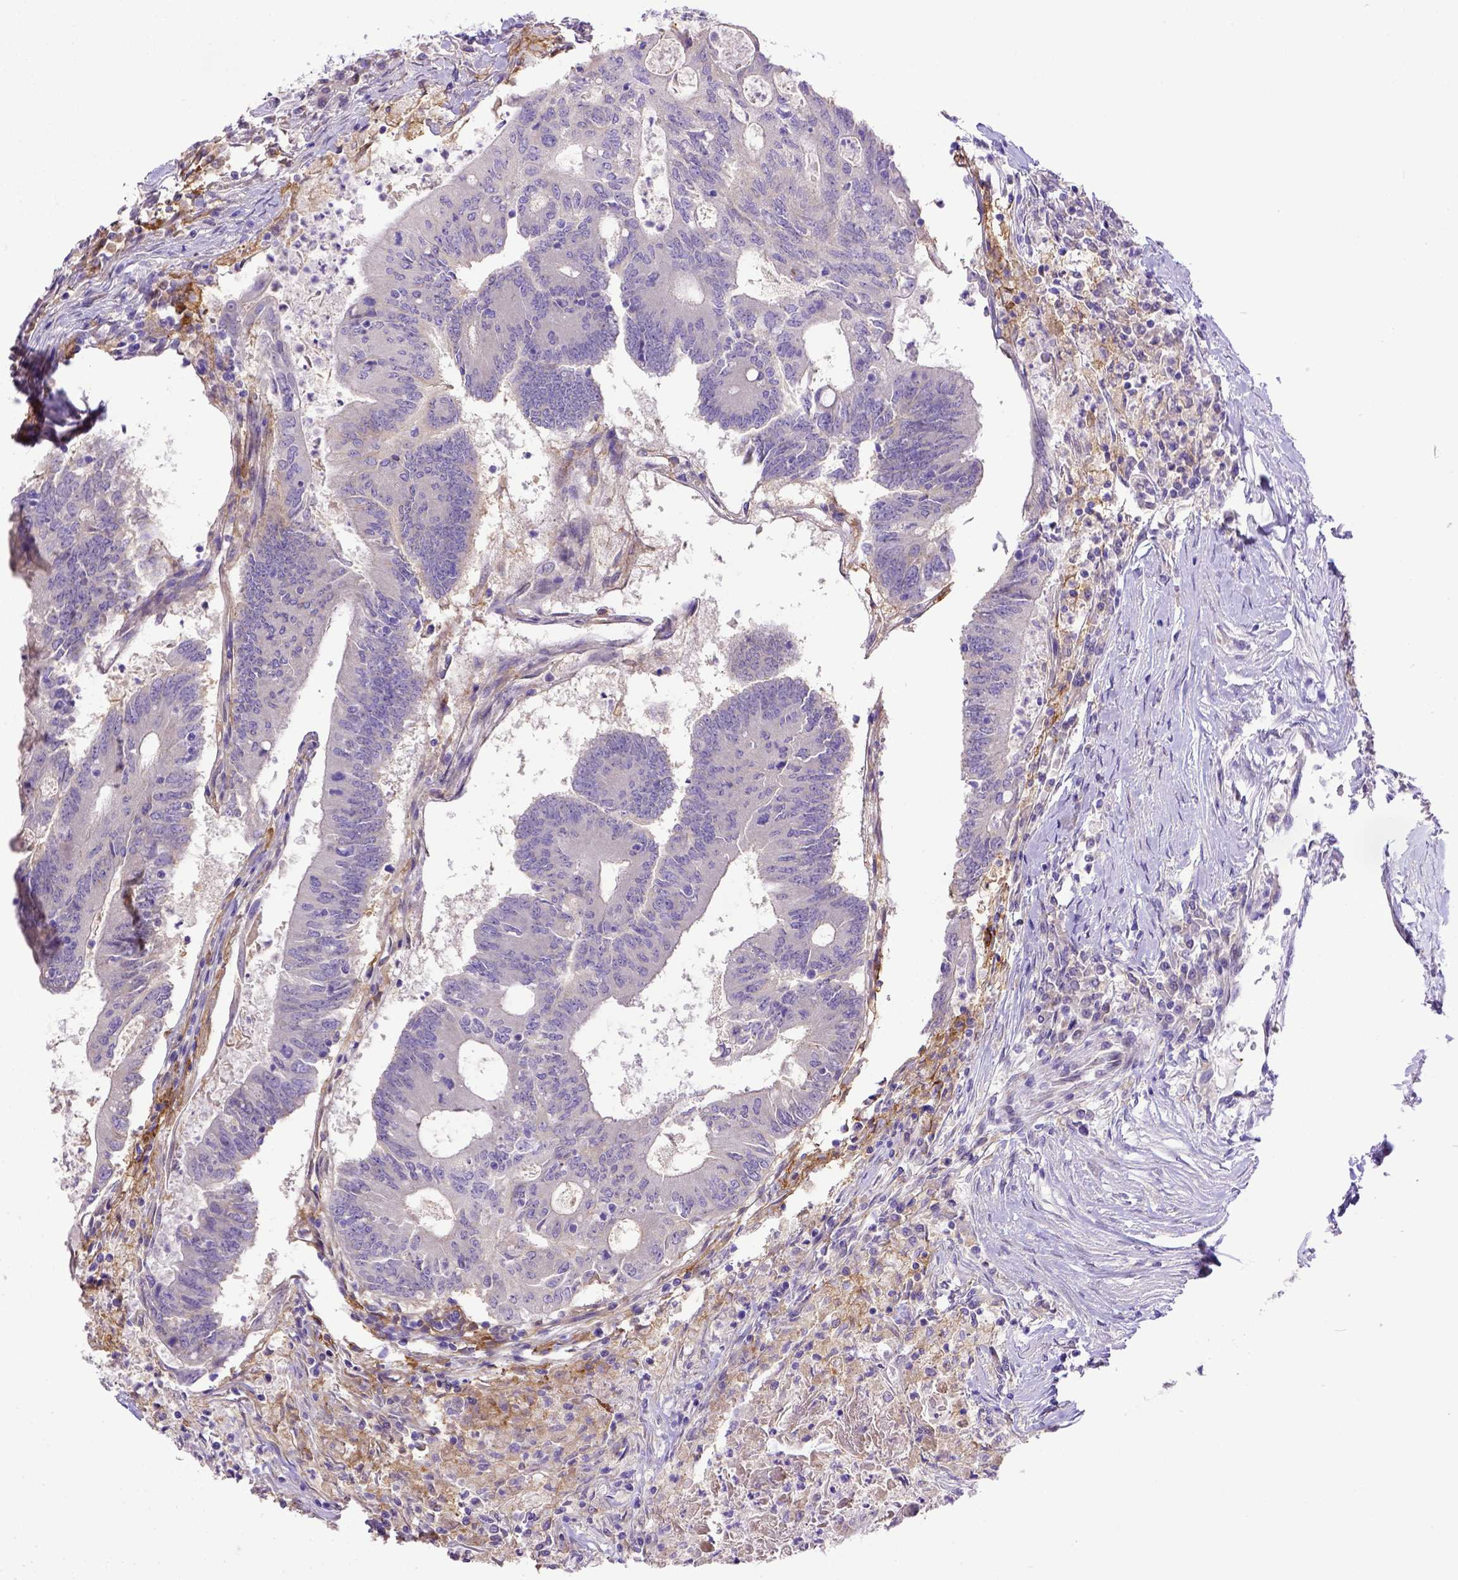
{"staining": {"intensity": "negative", "quantity": "none", "location": "none"}, "tissue": "colorectal cancer", "cell_type": "Tumor cells", "image_type": "cancer", "snomed": [{"axis": "morphology", "description": "Adenocarcinoma, NOS"}, {"axis": "topography", "description": "Colon"}], "caption": "Human colorectal cancer stained for a protein using immunohistochemistry exhibits no expression in tumor cells.", "gene": "CD40", "patient": {"sex": "female", "age": 70}}